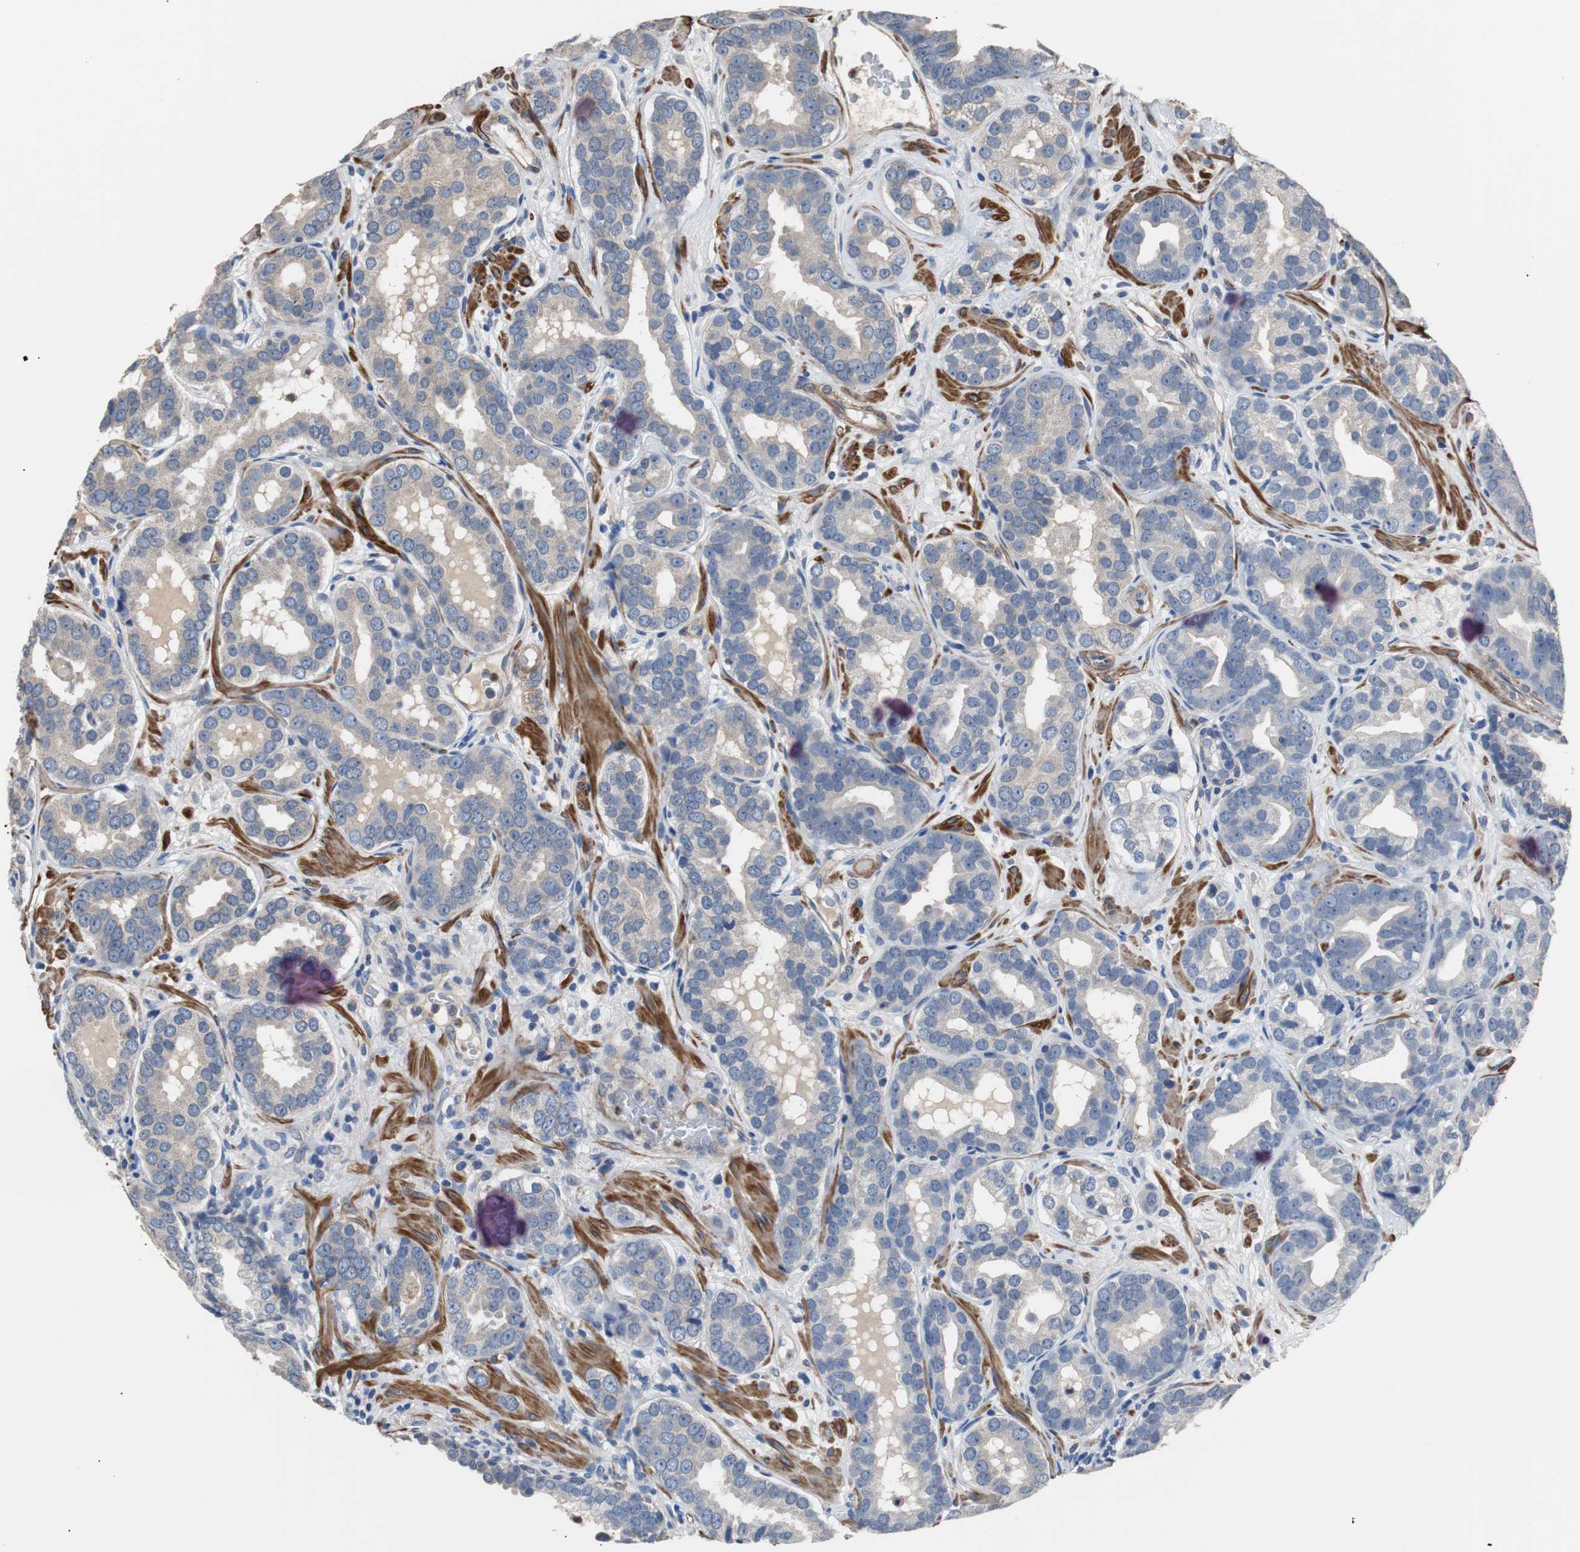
{"staining": {"intensity": "weak", "quantity": "25%-75%", "location": "cytoplasmic/membranous"}, "tissue": "prostate cancer", "cell_type": "Tumor cells", "image_type": "cancer", "snomed": [{"axis": "morphology", "description": "Adenocarcinoma, Low grade"}, {"axis": "topography", "description": "Prostate"}], "caption": "The micrograph demonstrates a brown stain indicating the presence of a protein in the cytoplasmic/membranous of tumor cells in low-grade adenocarcinoma (prostate).", "gene": "PITRM1", "patient": {"sex": "male", "age": 59}}